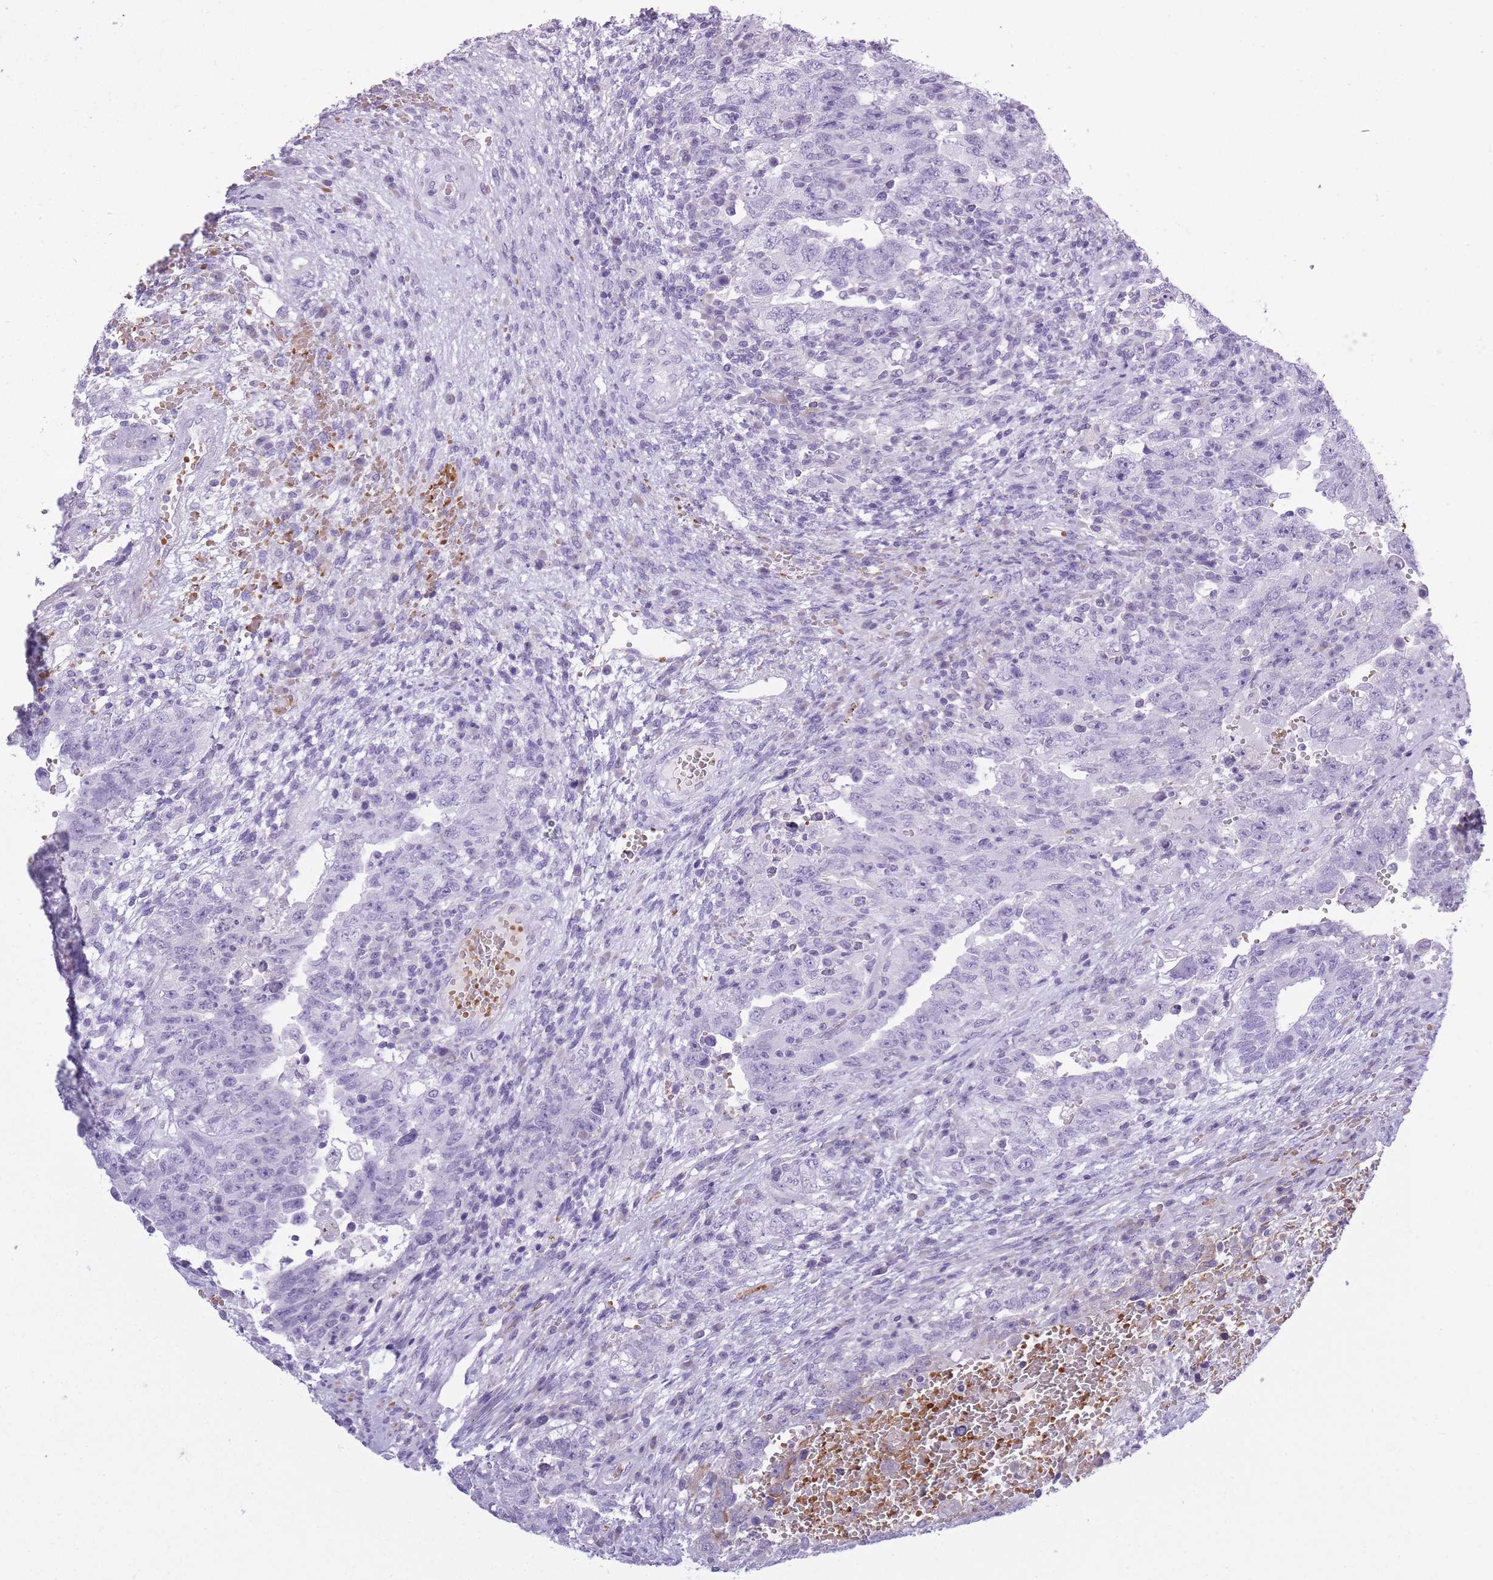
{"staining": {"intensity": "negative", "quantity": "none", "location": "none"}, "tissue": "testis cancer", "cell_type": "Tumor cells", "image_type": "cancer", "snomed": [{"axis": "morphology", "description": "Carcinoma, Embryonal, NOS"}, {"axis": "topography", "description": "Testis"}], "caption": "A high-resolution micrograph shows immunohistochemistry staining of testis embryonal carcinoma, which displays no significant expression in tumor cells. (DAB (3,3'-diaminobenzidine) IHC visualized using brightfield microscopy, high magnification).", "gene": "OR7C1", "patient": {"sex": "male", "age": 26}}